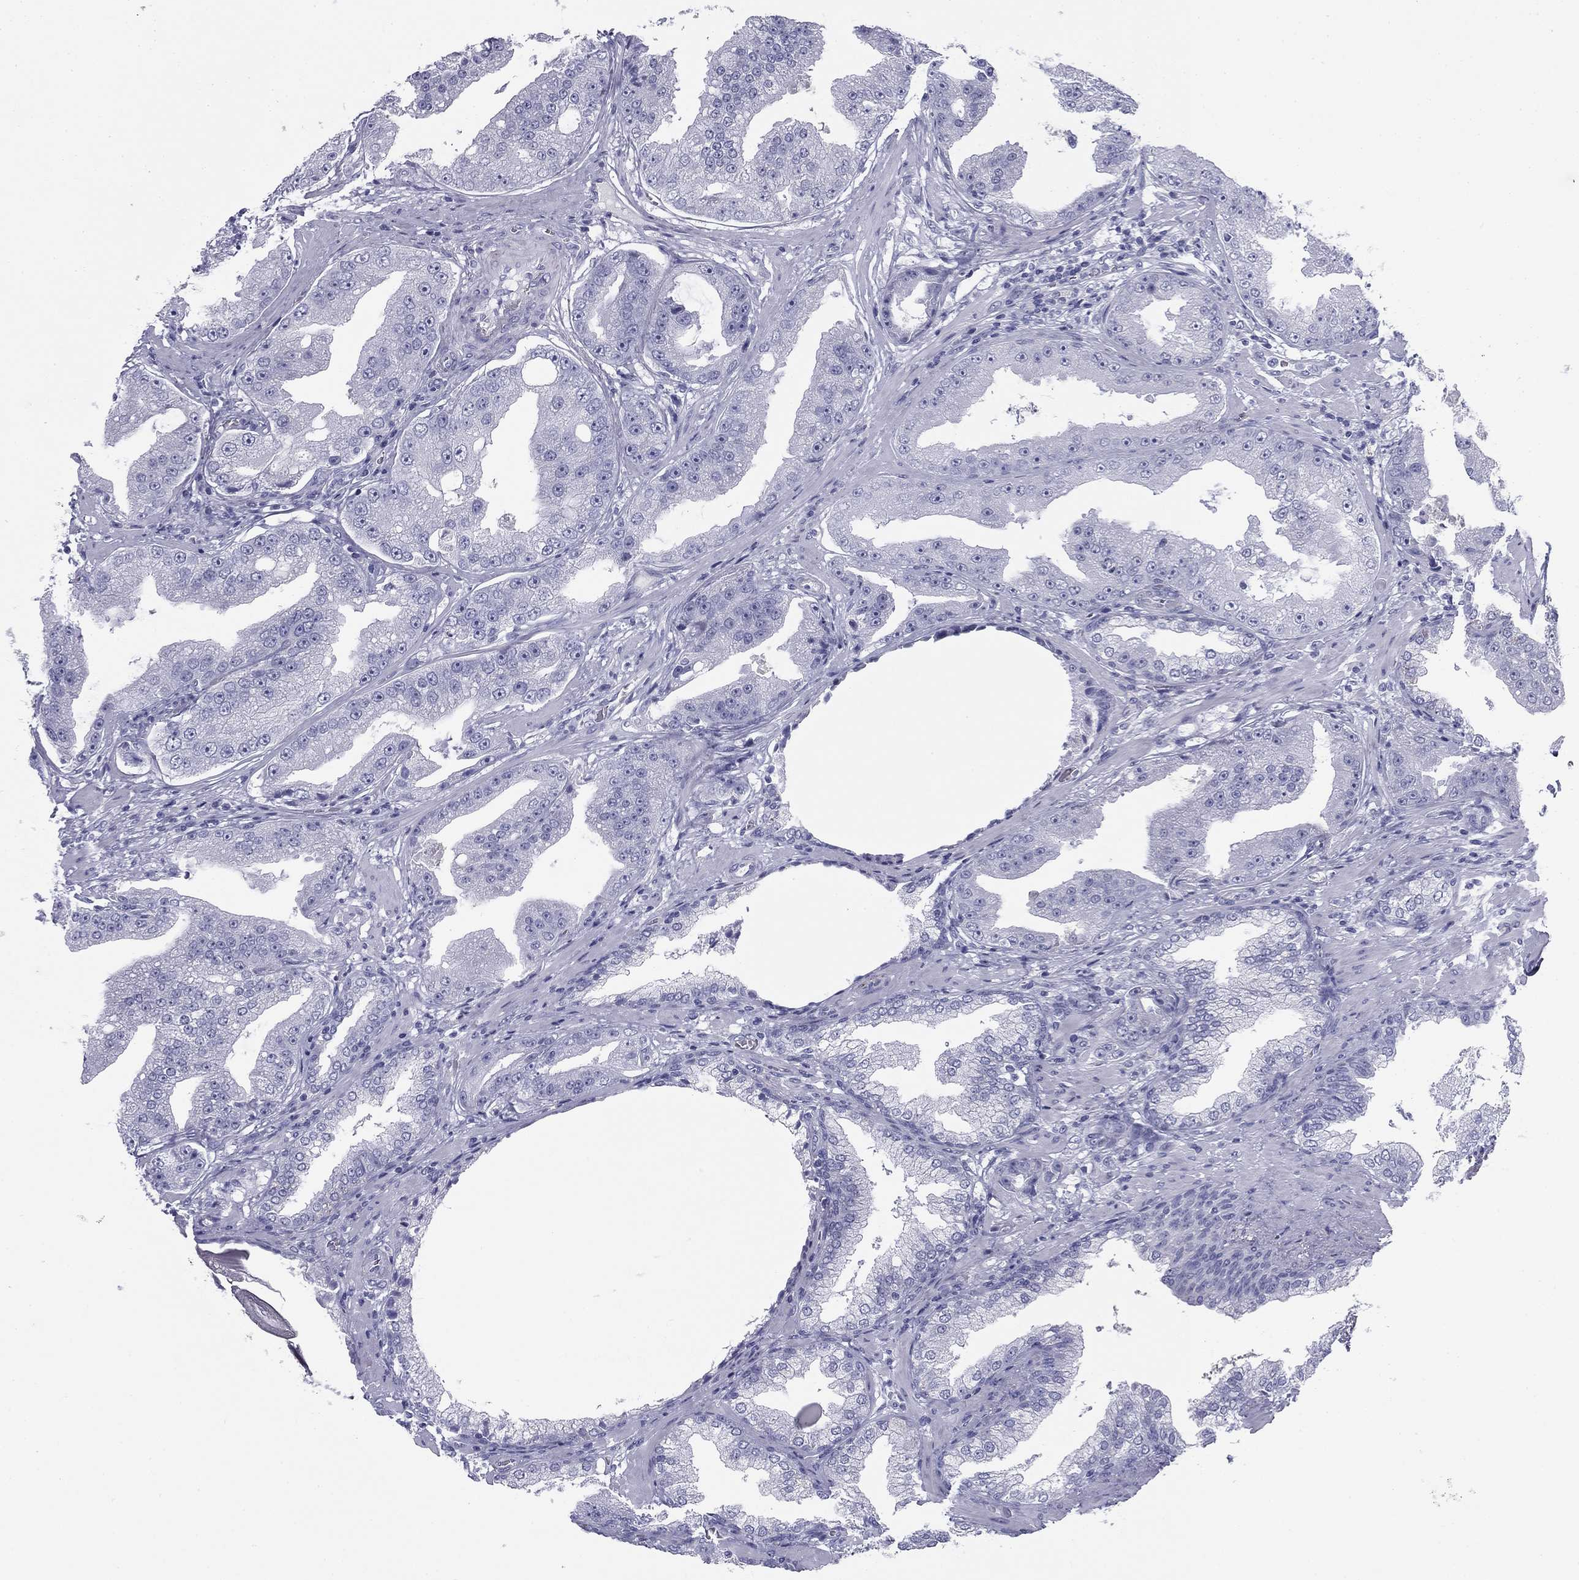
{"staining": {"intensity": "negative", "quantity": "none", "location": "none"}, "tissue": "prostate cancer", "cell_type": "Tumor cells", "image_type": "cancer", "snomed": [{"axis": "morphology", "description": "Adenocarcinoma, Low grade"}, {"axis": "topography", "description": "Prostate"}], "caption": "DAB (3,3'-diaminobenzidine) immunohistochemical staining of human low-grade adenocarcinoma (prostate) reveals no significant expression in tumor cells. (IHC, brightfield microscopy, high magnification).", "gene": "ZP2", "patient": {"sex": "male", "age": 62}}